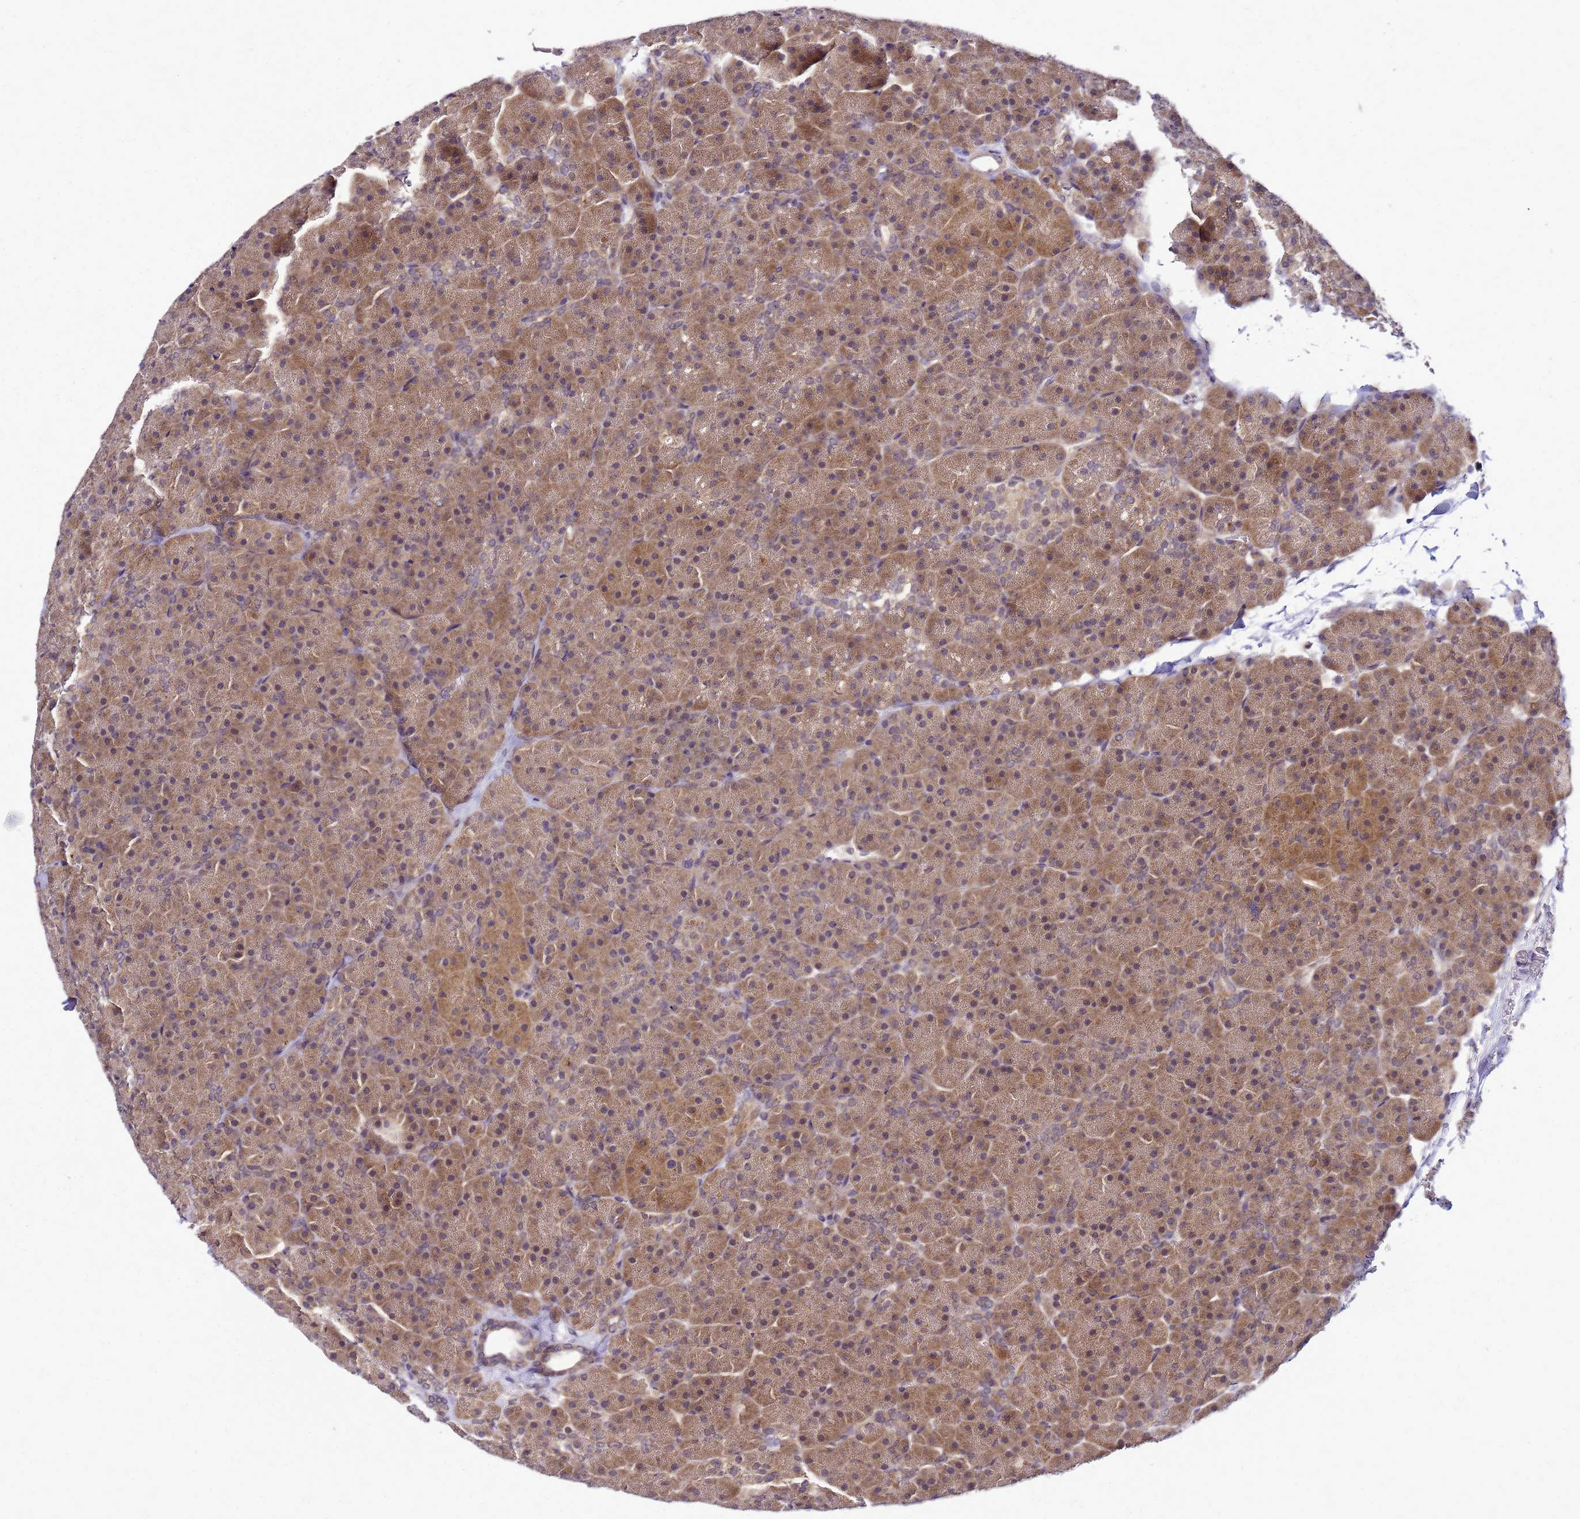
{"staining": {"intensity": "moderate", "quantity": ">75%", "location": "cytoplasmic/membranous"}, "tissue": "pancreas", "cell_type": "Exocrine glandular cells", "image_type": "normal", "snomed": [{"axis": "morphology", "description": "Normal tissue, NOS"}, {"axis": "topography", "description": "Pancreas"}], "caption": "Immunohistochemical staining of benign pancreas demonstrates >75% levels of moderate cytoplasmic/membranous protein expression in about >75% of exocrine glandular cells. Immunohistochemistry (ihc) stains the protein of interest in brown and the nuclei are stained blue.", "gene": "SAT1", "patient": {"sex": "male", "age": 36}}